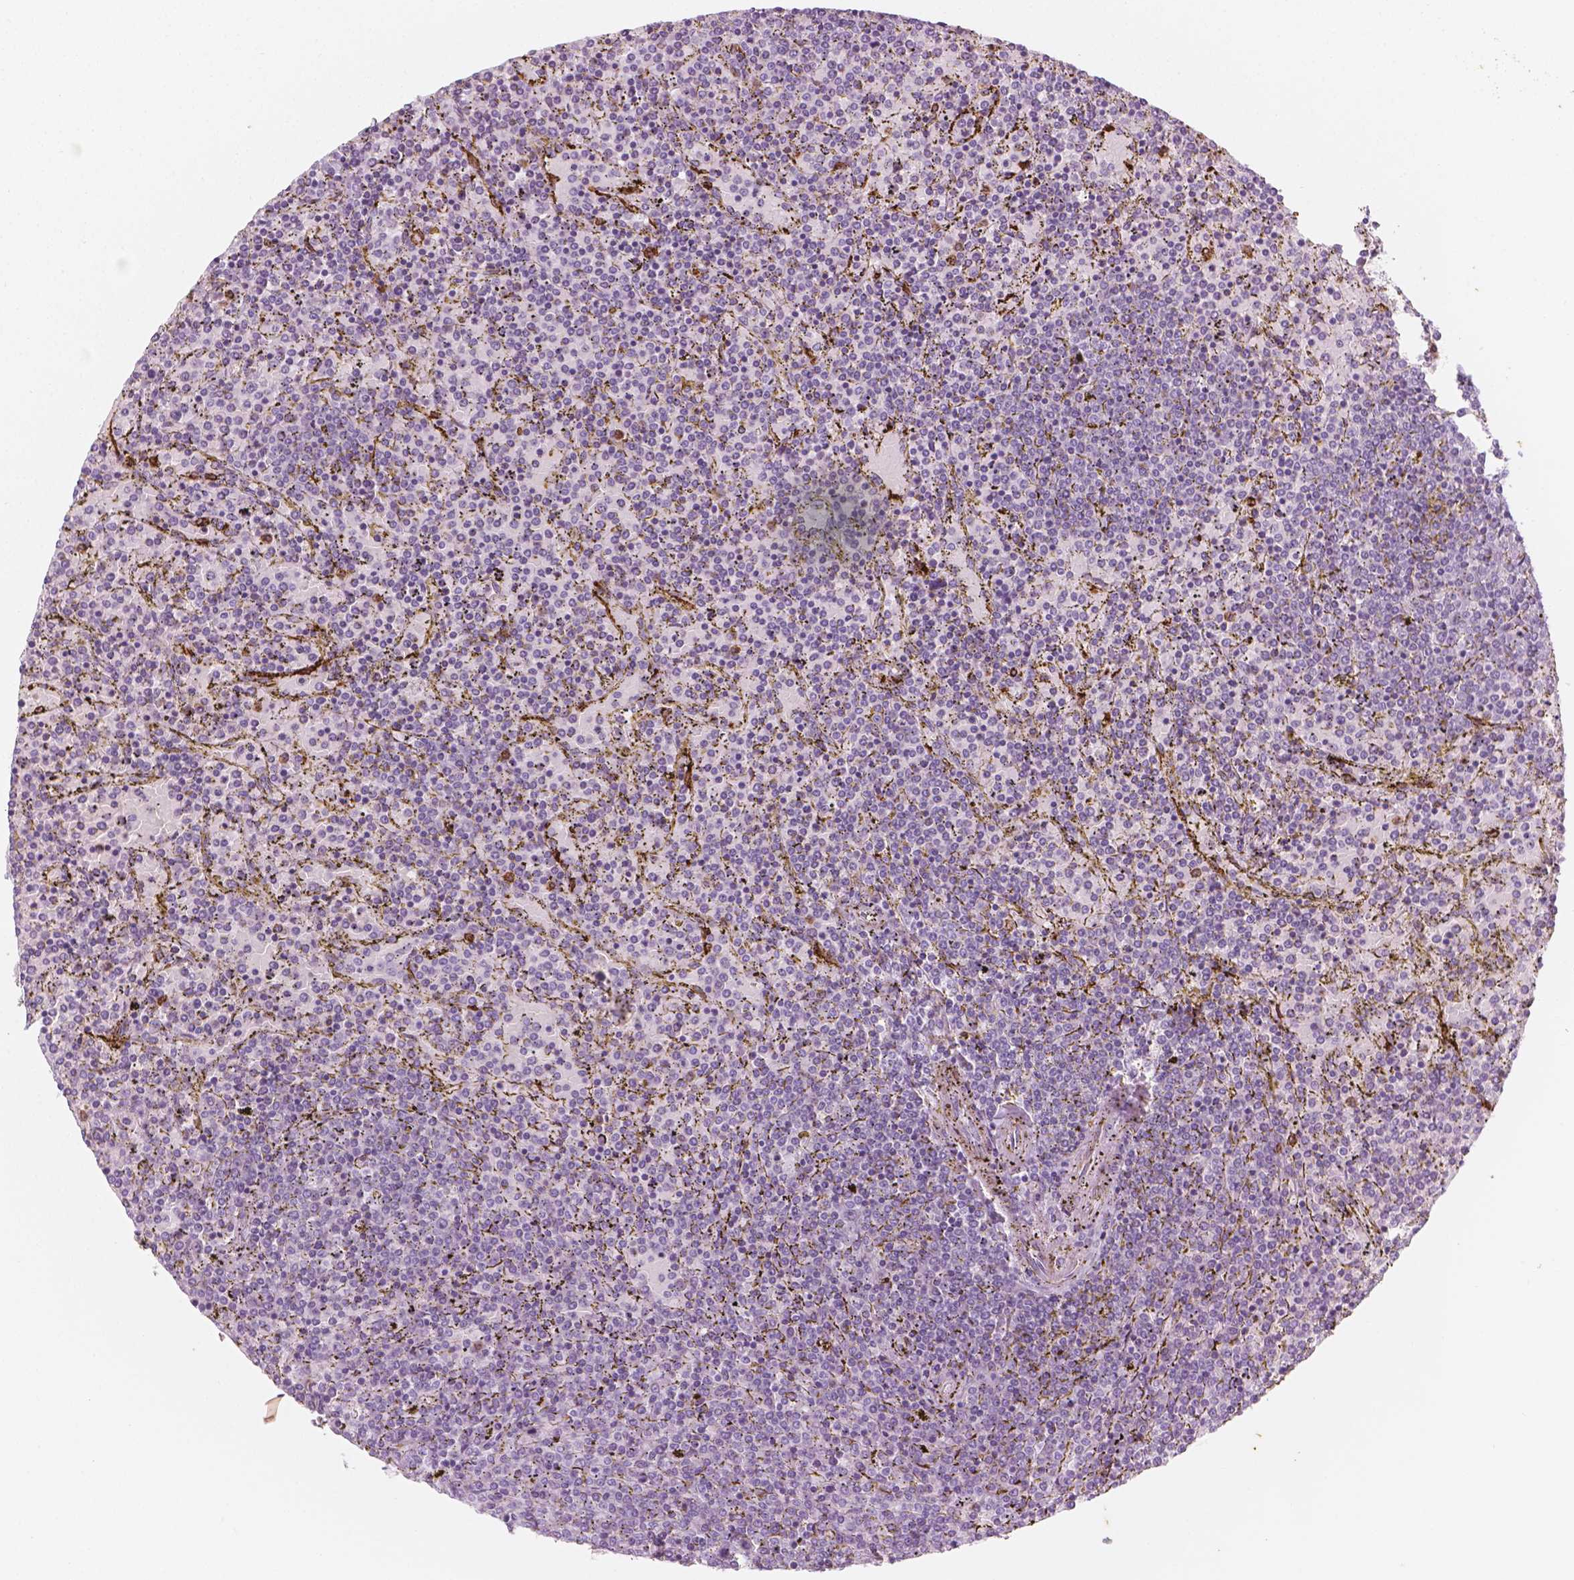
{"staining": {"intensity": "negative", "quantity": "none", "location": "none"}, "tissue": "lymphoma", "cell_type": "Tumor cells", "image_type": "cancer", "snomed": [{"axis": "morphology", "description": "Malignant lymphoma, non-Hodgkin's type, Low grade"}, {"axis": "topography", "description": "Spleen"}], "caption": "This micrograph is of low-grade malignant lymphoma, non-Hodgkin's type stained with IHC to label a protein in brown with the nuclei are counter-stained blue. There is no staining in tumor cells.", "gene": "CES1", "patient": {"sex": "female", "age": 77}}